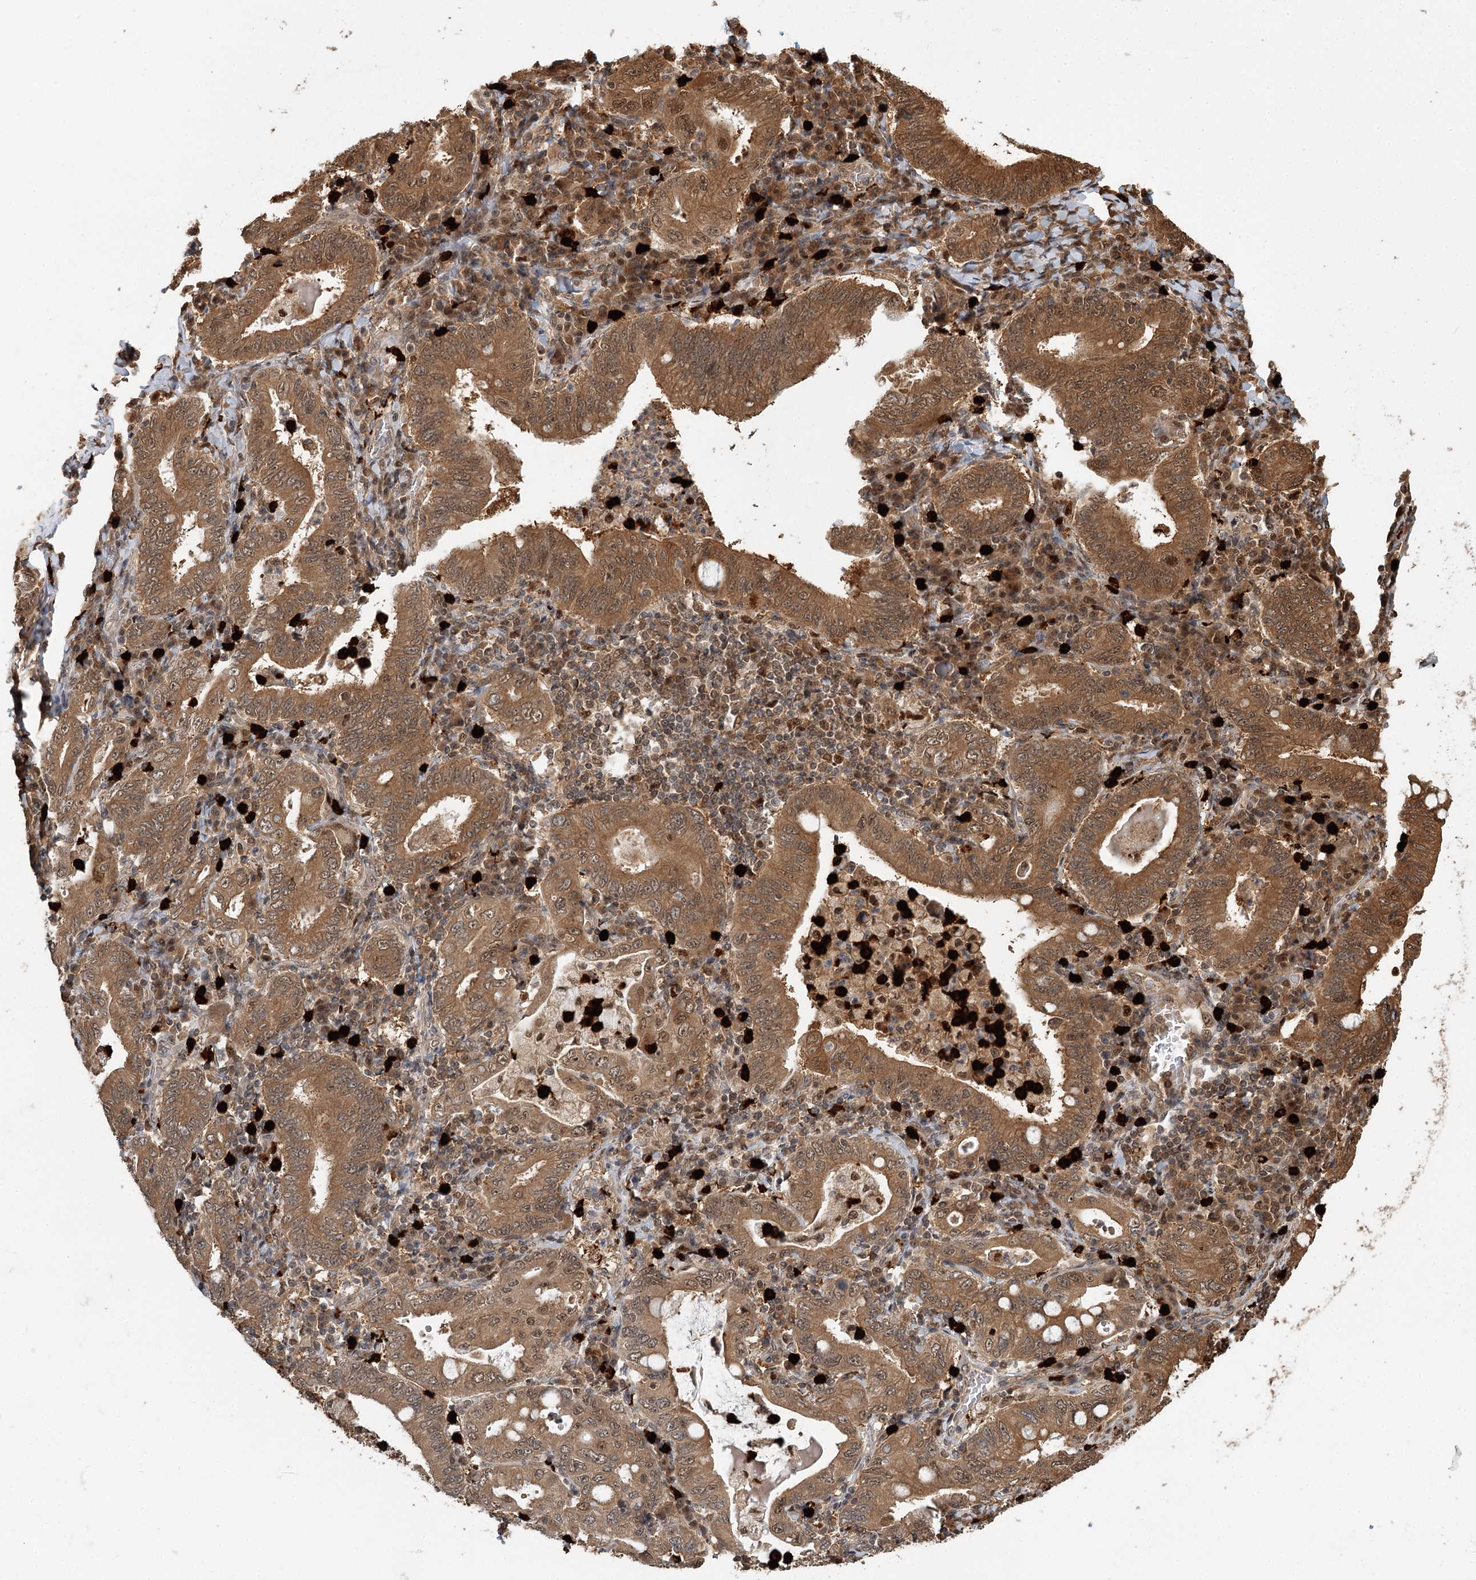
{"staining": {"intensity": "moderate", "quantity": ">75%", "location": "cytoplasmic/membranous,nuclear"}, "tissue": "stomach cancer", "cell_type": "Tumor cells", "image_type": "cancer", "snomed": [{"axis": "morphology", "description": "Normal tissue, NOS"}, {"axis": "morphology", "description": "Adenocarcinoma, NOS"}, {"axis": "topography", "description": "Esophagus"}, {"axis": "topography", "description": "Stomach, upper"}, {"axis": "topography", "description": "Peripheral nerve tissue"}], "caption": "Stomach cancer was stained to show a protein in brown. There is medium levels of moderate cytoplasmic/membranous and nuclear staining in about >75% of tumor cells. The staining is performed using DAB (3,3'-diaminobenzidine) brown chromogen to label protein expression. The nuclei are counter-stained blue using hematoxylin.", "gene": "N6AMT1", "patient": {"sex": "male", "age": 62}}